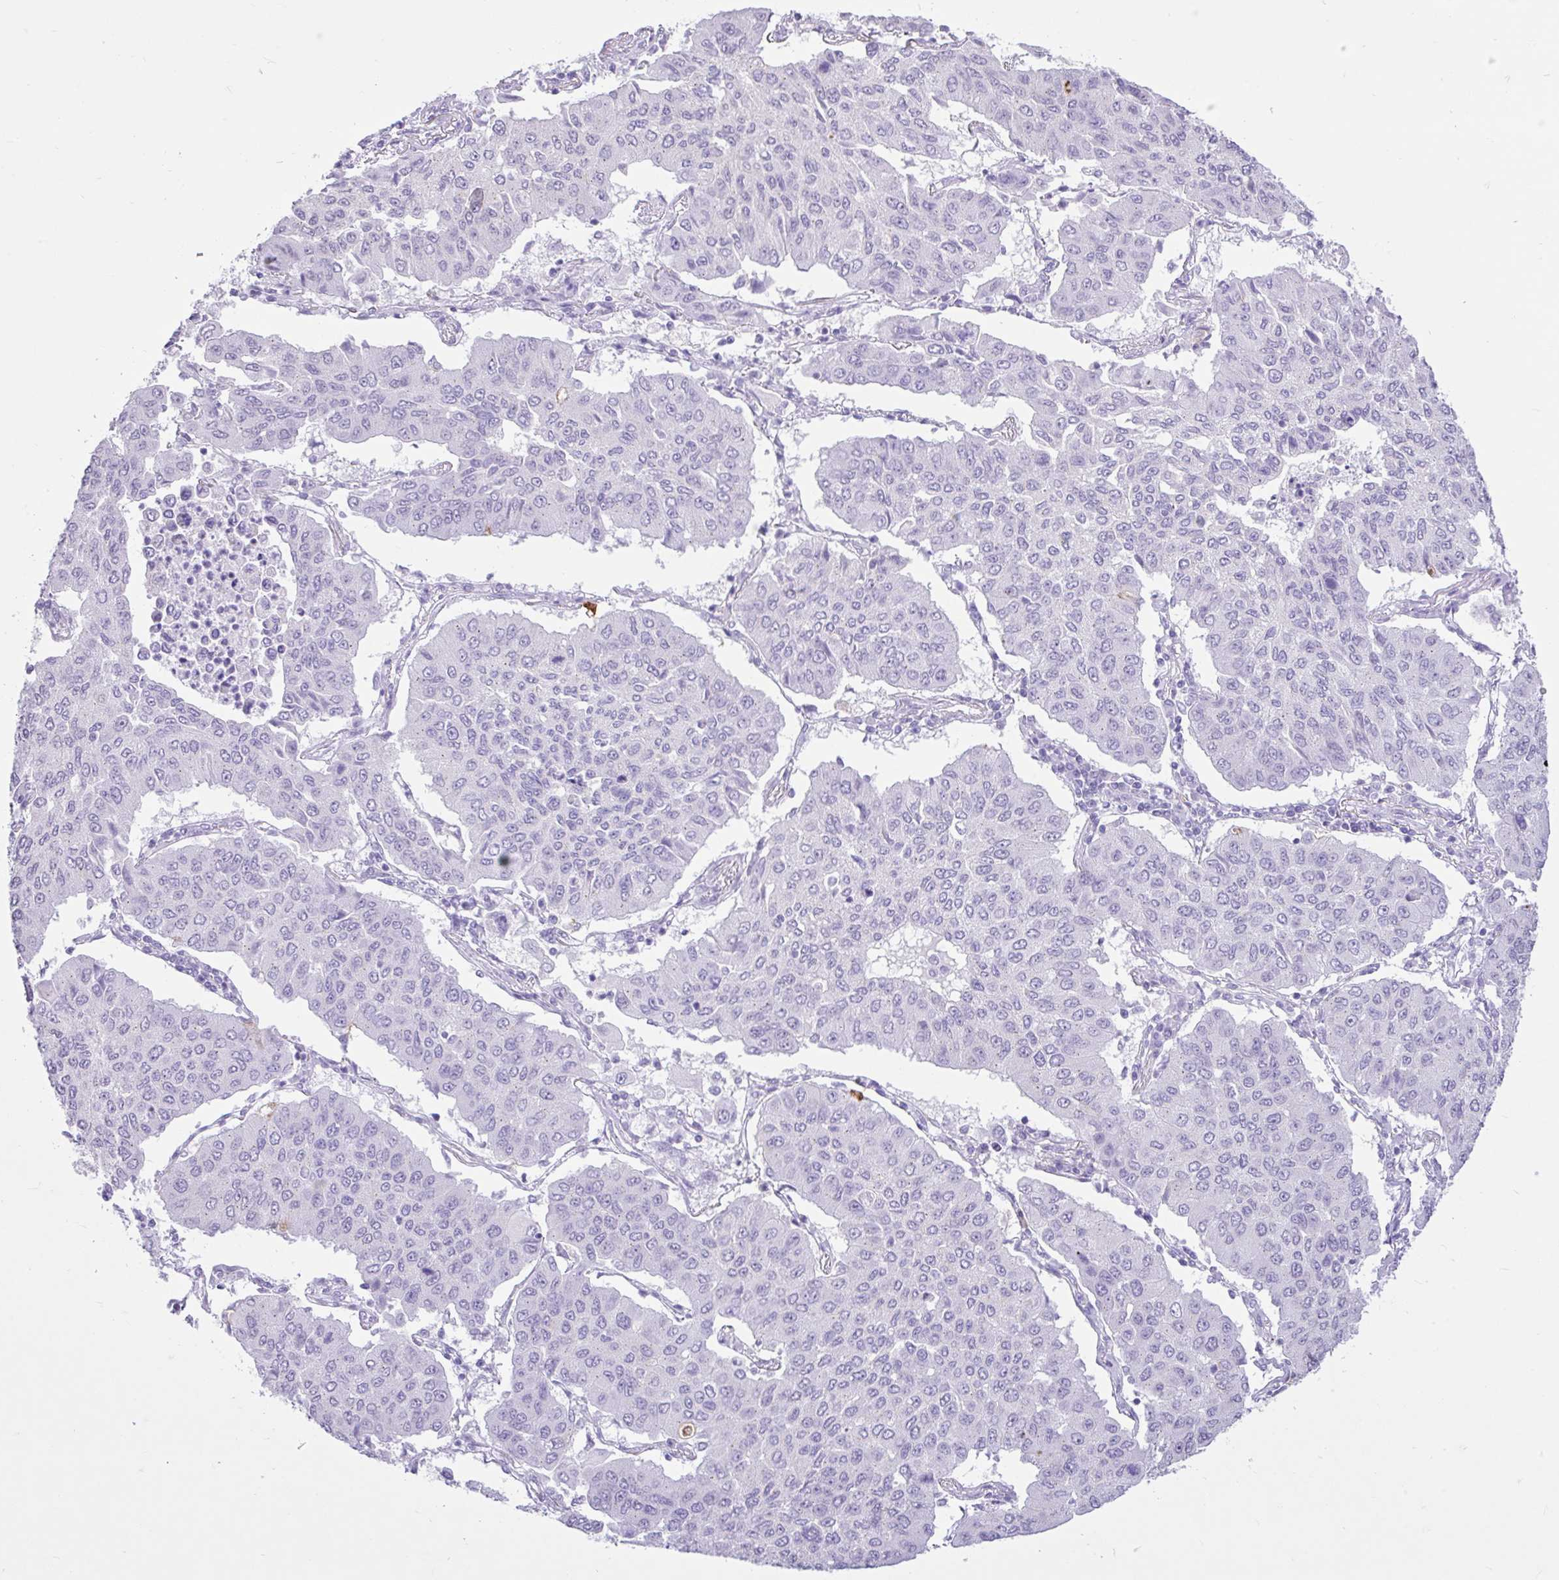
{"staining": {"intensity": "negative", "quantity": "none", "location": "none"}, "tissue": "lung cancer", "cell_type": "Tumor cells", "image_type": "cancer", "snomed": [{"axis": "morphology", "description": "Squamous cell carcinoma, NOS"}, {"axis": "topography", "description": "Lung"}], "caption": "High power microscopy photomicrograph of an IHC photomicrograph of lung cancer (squamous cell carcinoma), revealing no significant expression in tumor cells.", "gene": "REEP1", "patient": {"sex": "male", "age": 74}}